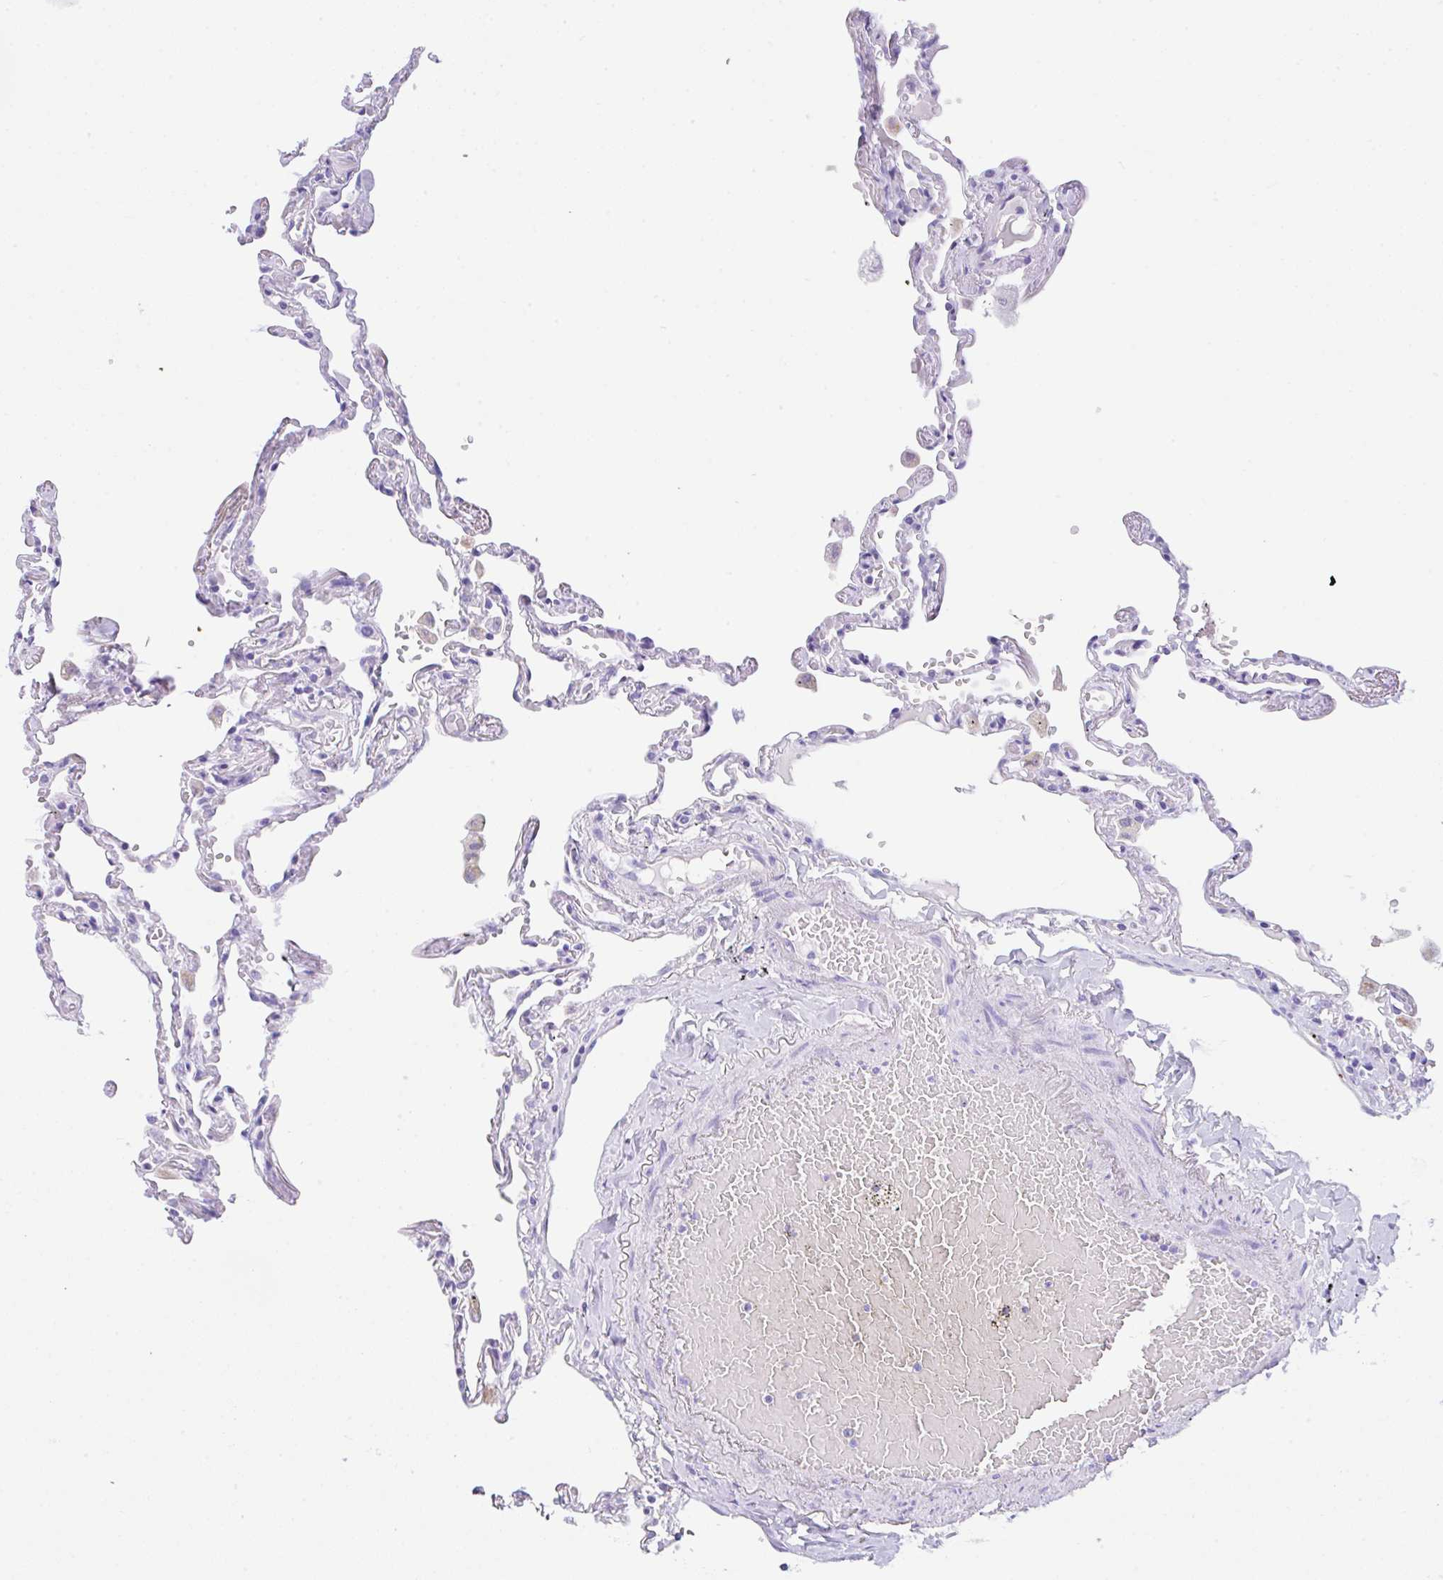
{"staining": {"intensity": "negative", "quantity": "none", "location": "none"}, "tissue": "lung", "cell_type": "Alveolar cells", "image_type": "normal", "snomed": [{"axis": "morphology", "description": "Normal tissue, NOS"}, {"axis": "topography", "description": "Lung"}], "caption": "There is no significant staining in alveolar cells of lung. Nuclei are stained in blue.", "gene": "NDUFAF8", "patient": {"sex": "female", "age": 67}}